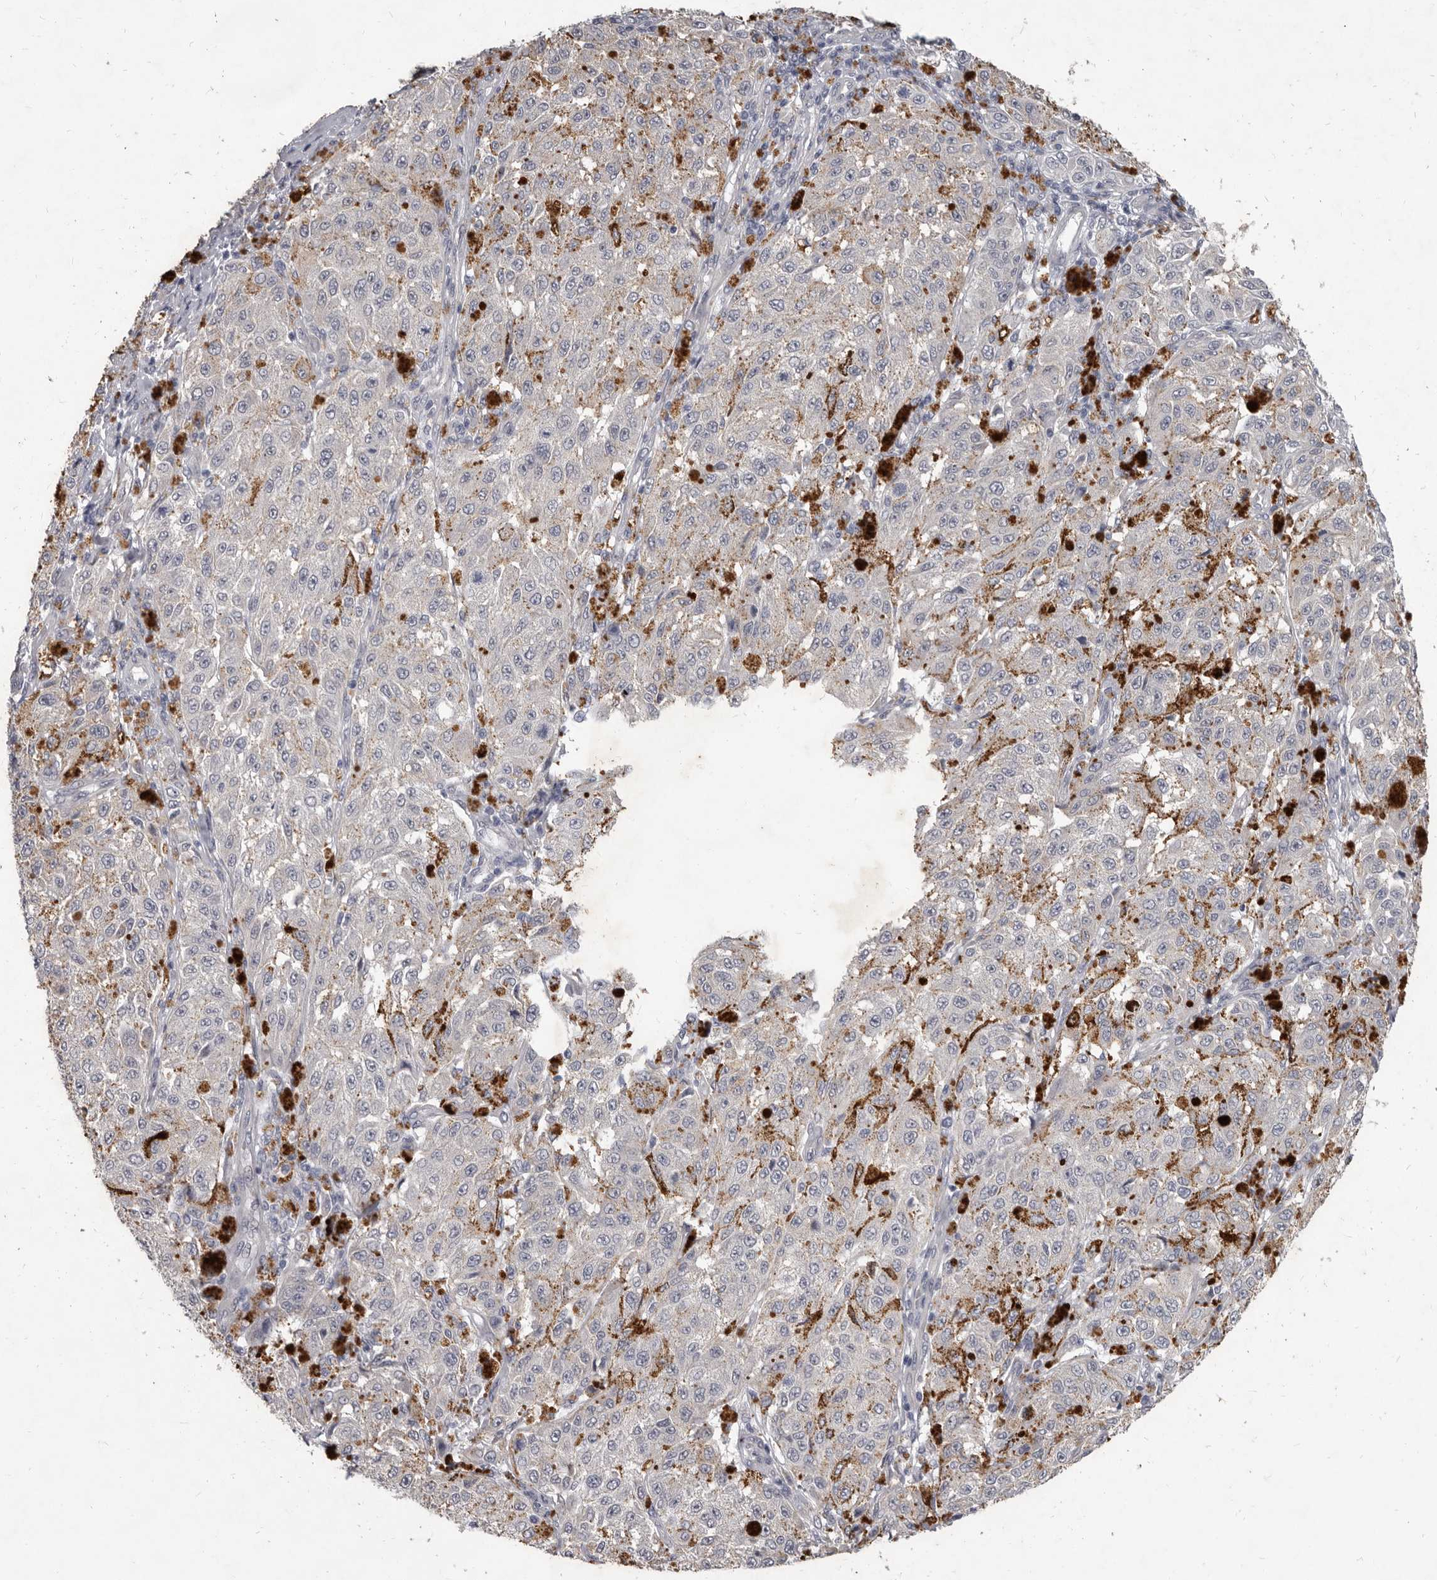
{"staining": {"intensity": "negative", "quantity": "none", "location": "none"}, "tissue": "melanoma", "cell_type": "Tumor cells", "image_type": "cancer", "snomed": [{"axis": "morphology", "description": "Malignant melanoma, NOS"}, {"axis": "topography", "description": "Skin"}], "caption": "The immunohistochemistry (IHC) image has no significant positivity in tumor cells of melanoma tissue.", "gene": "GSK3B", "patient": {"sex": "female", "age": 64}}